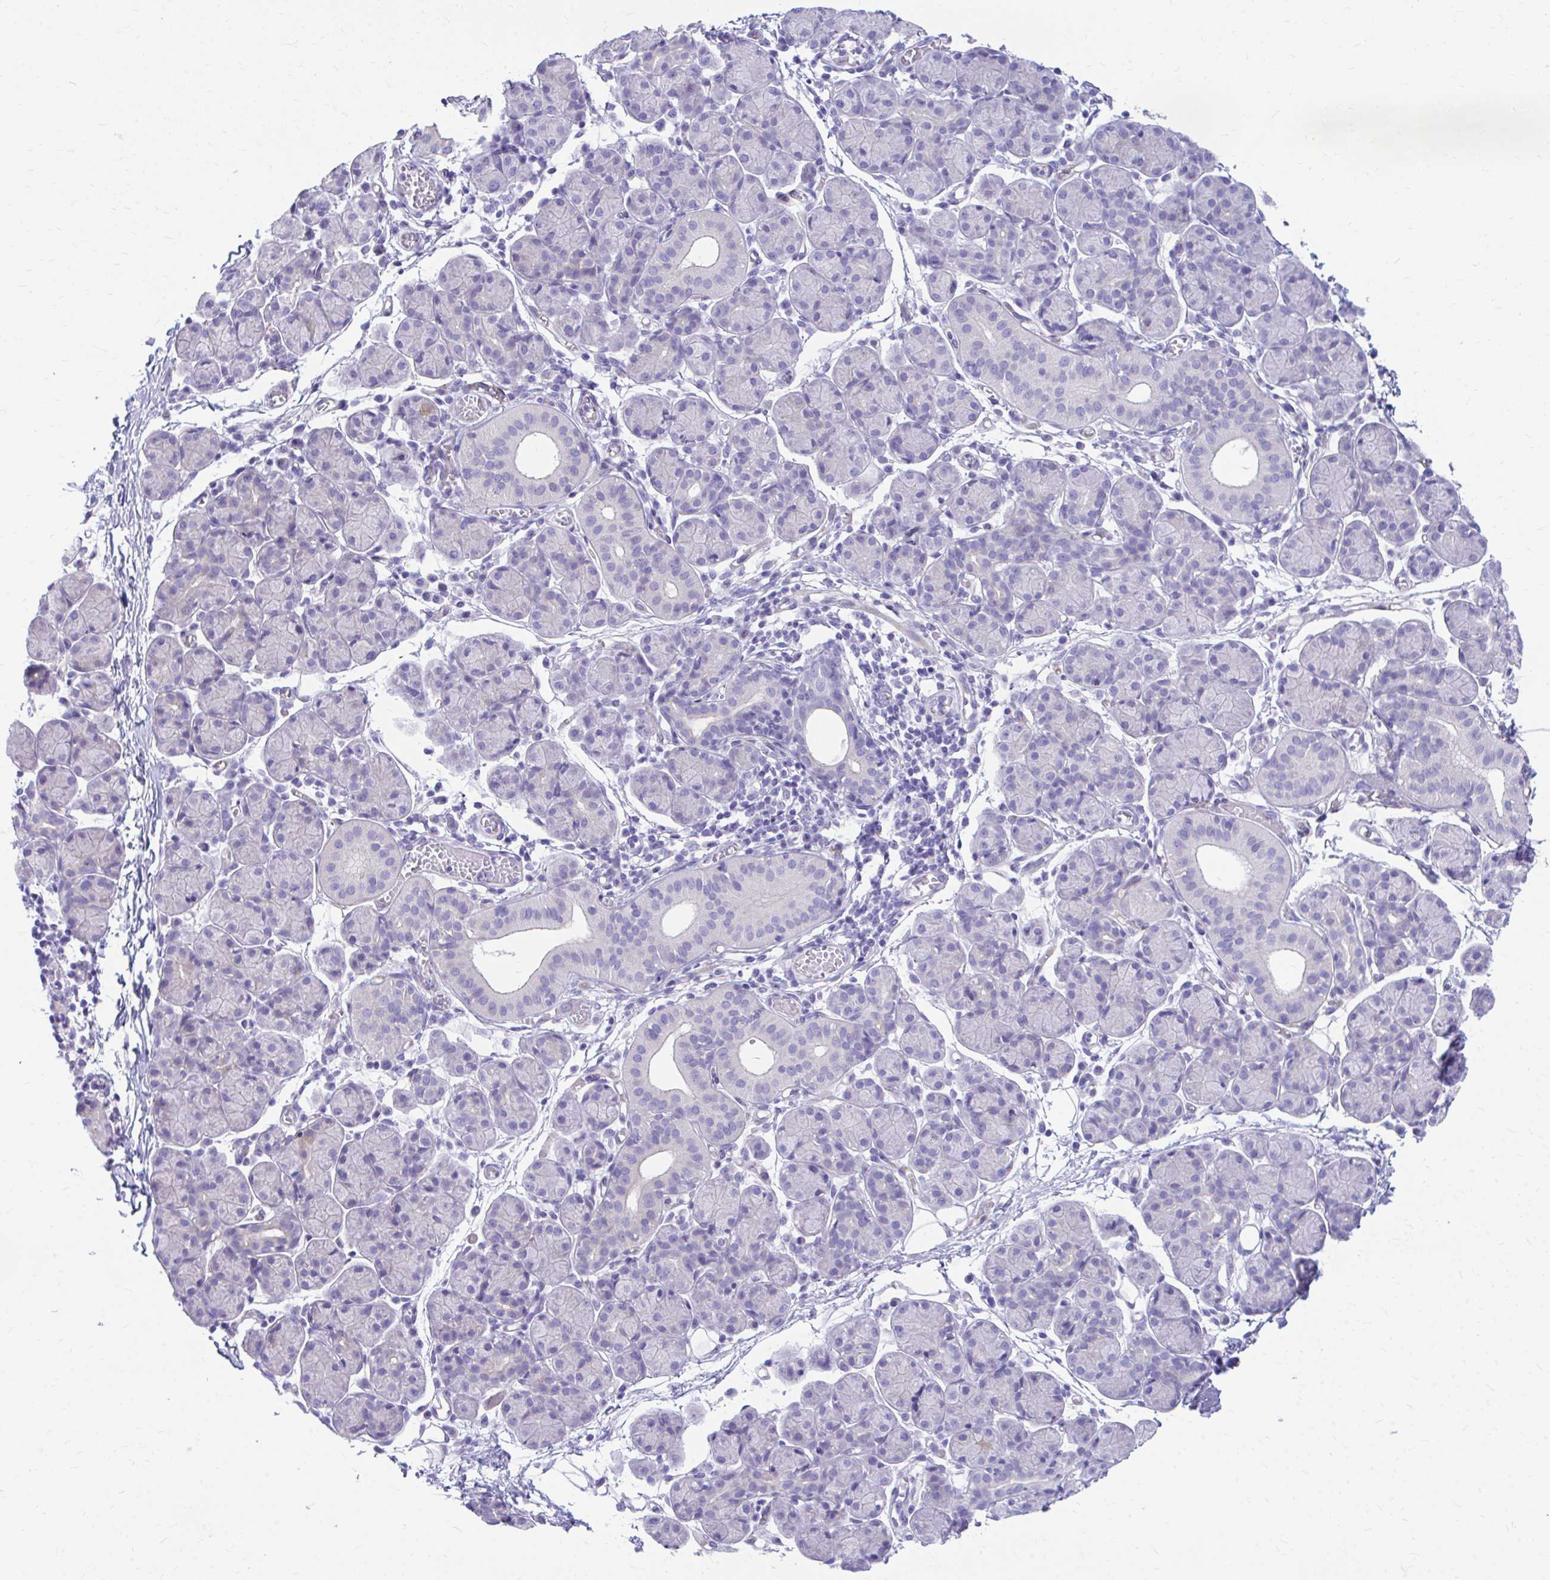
{"staining": {"intensity": "negative", "quantity": "none", "location": "none"}, "tissue": "salivary gland", "cell_type": "Glandular cells", "image_type": "normal", "snomed": [{"axis": "morphology", "description": "Normal tissue, NOS"}, {"axis": "morphology", "description": "Inflammation, NOS"}, {"axis": "topography", "description": "Lymph node"}, {"axis": "topography", "description": "Salivary gland"}], "caption": "Glandular cells show no significant positivity in benign salivary gland. (DAB immunohistochemistry (IHC) with hematoxylin counter stain).", "gene": "ENSG00000285953", "patient": {"sex": "male", "age": 3}}